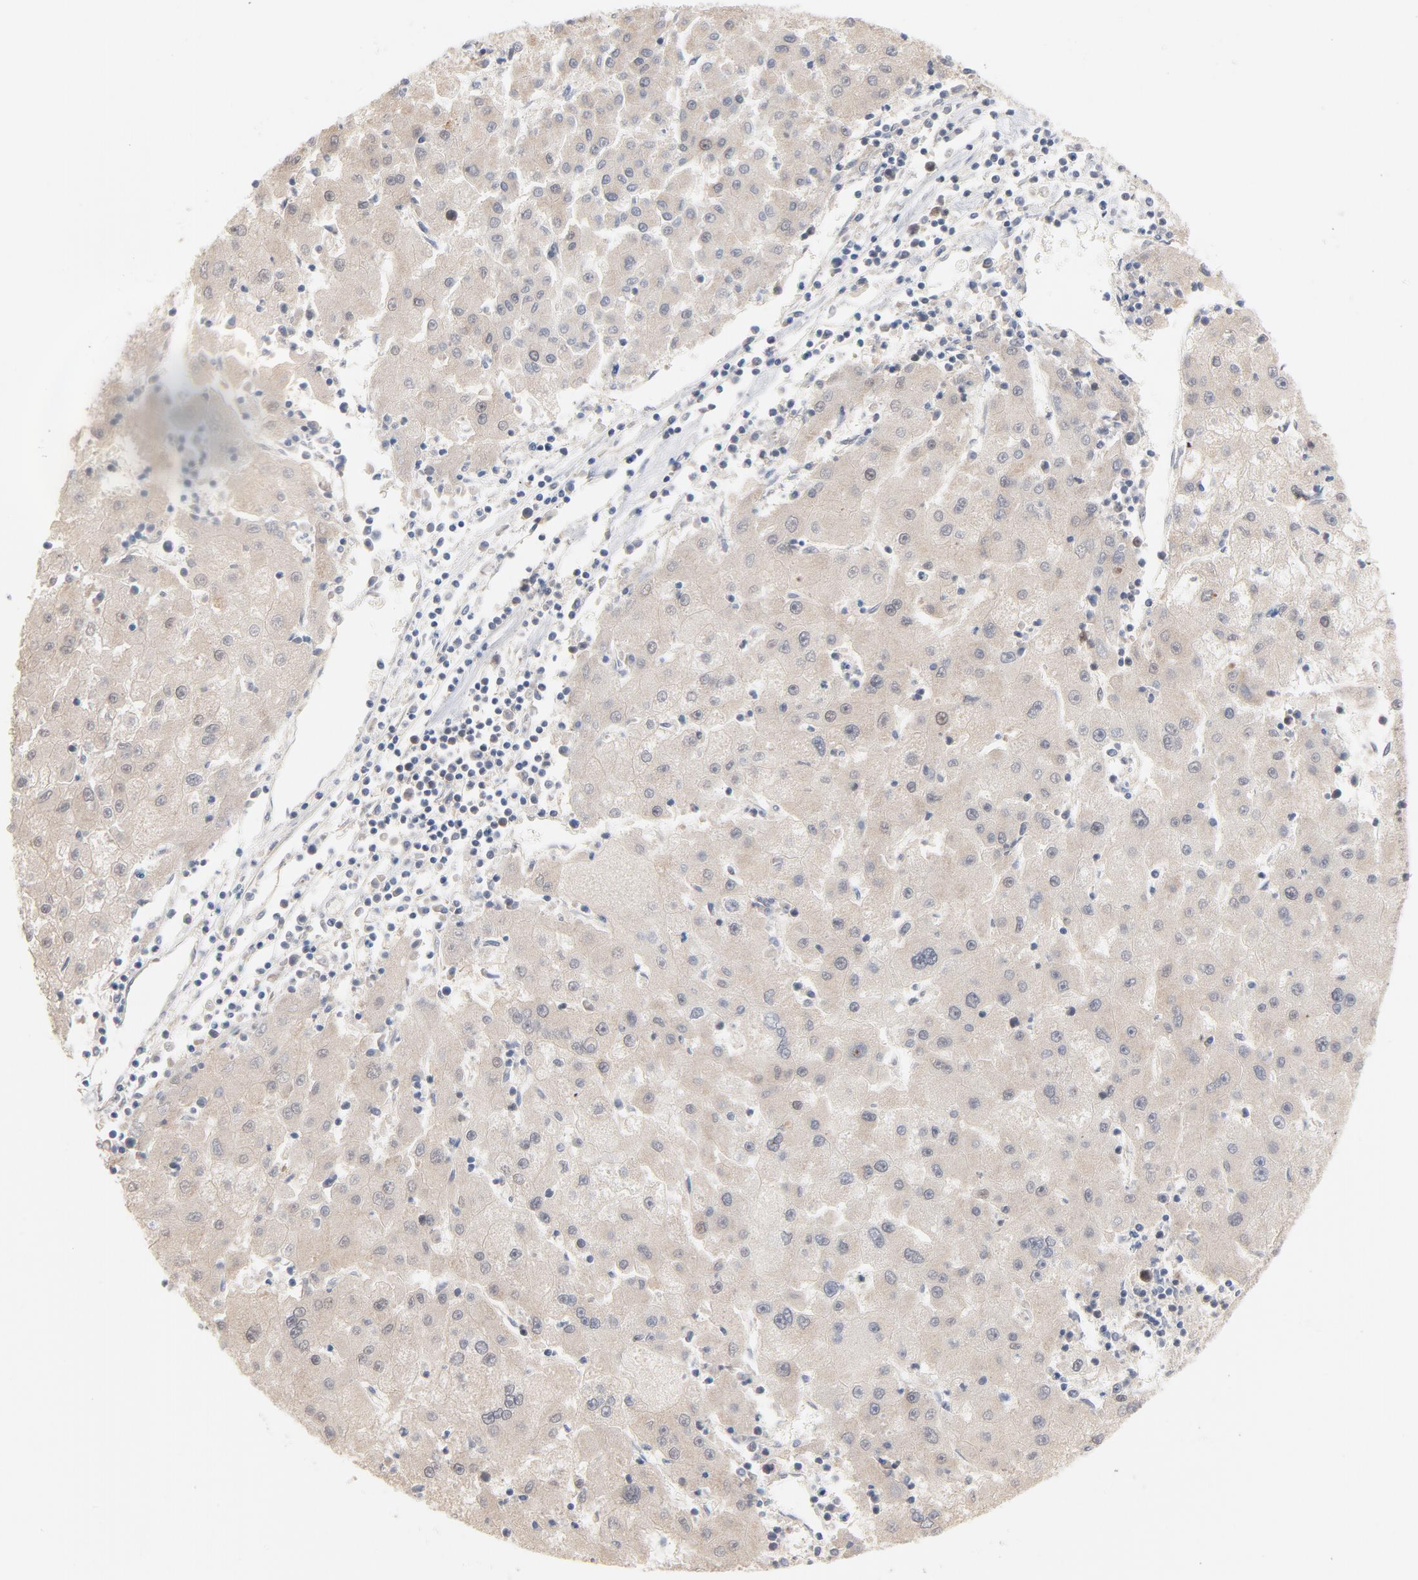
{"staining": {"intensity": "negative", "quantity": "none", "location": "none"}, "tissue": "liver cancer", "cell_type": "Tumor cells", "image_type": "cancer", "snomed": [{"axis": "morphology", "description": "Carcinoma, Hepatocellular, NOS"}, {"axis": "topography", "description": "Liver"}], "caption": "High power microscopy photomicrograph of an immunohistochemistry histopathology image of hepatocellular carcinoma (liver), revealing no significant positivity in tumor cells.", "gene": "UBL4A", "patient": {"sex": "male", "age": 72}}